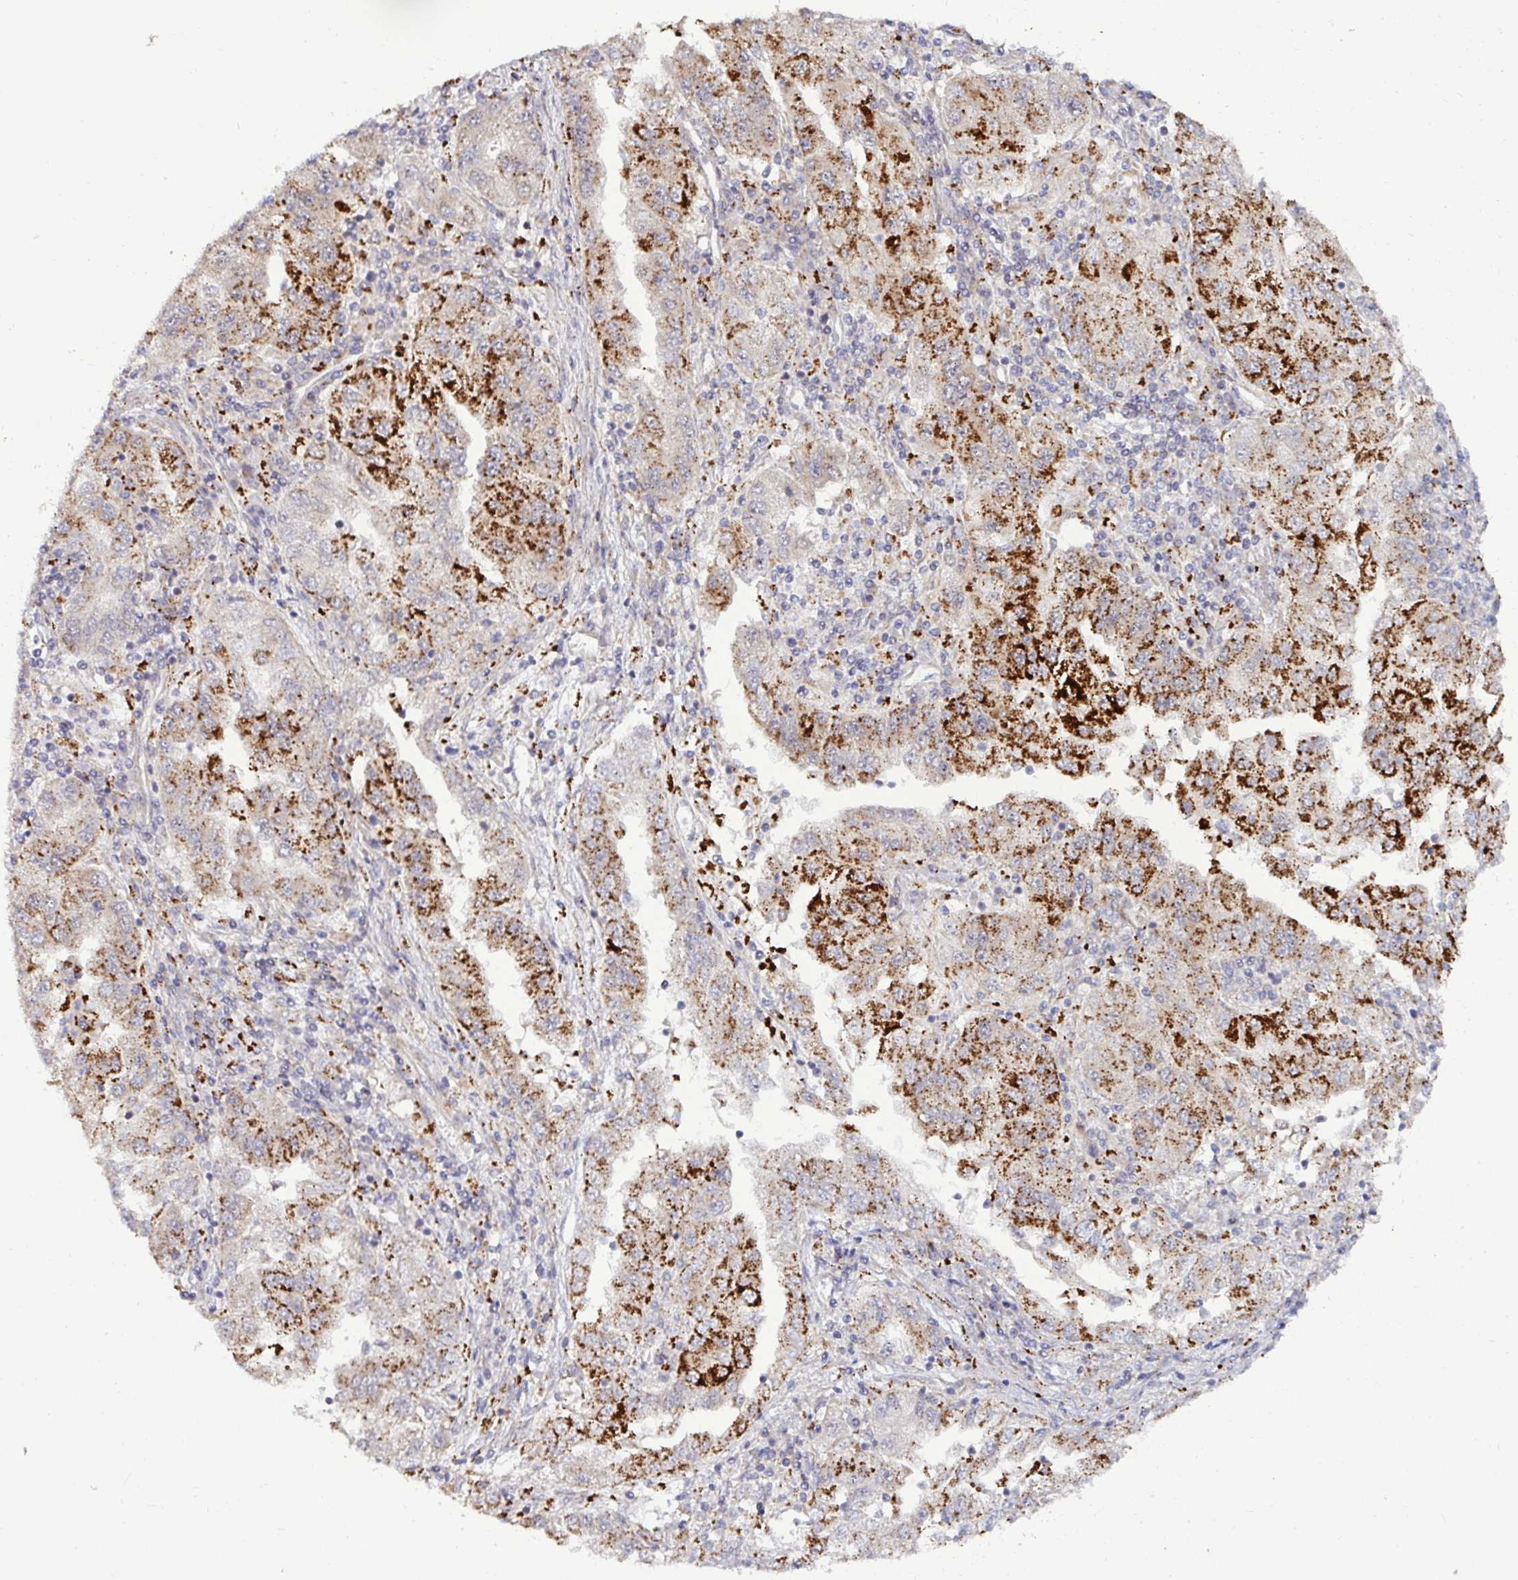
{"staining": {"intensity": "strong", "quantity": ">75%", "location": "cytoplasmic/membranous"}, "tissue": "lung cancer", "cell_type": "Tumor cells", "image_type": "cancer", "snomed": [{"axis": "morphology", "description": "Adenocarcinoma, NOS"}, {"axis": "morphology", "description": "Adenocarcinoma primary or metastatic"}, {"axis": "topography", "description": "Lung"}], "caption": "Lung cancer (adenocarcinoma primary or metastatic) stained with a protein marker shows strong staining in tumor cells.", "gene": "DZIP1", "patient": {"sex": "male", "age": 74}}